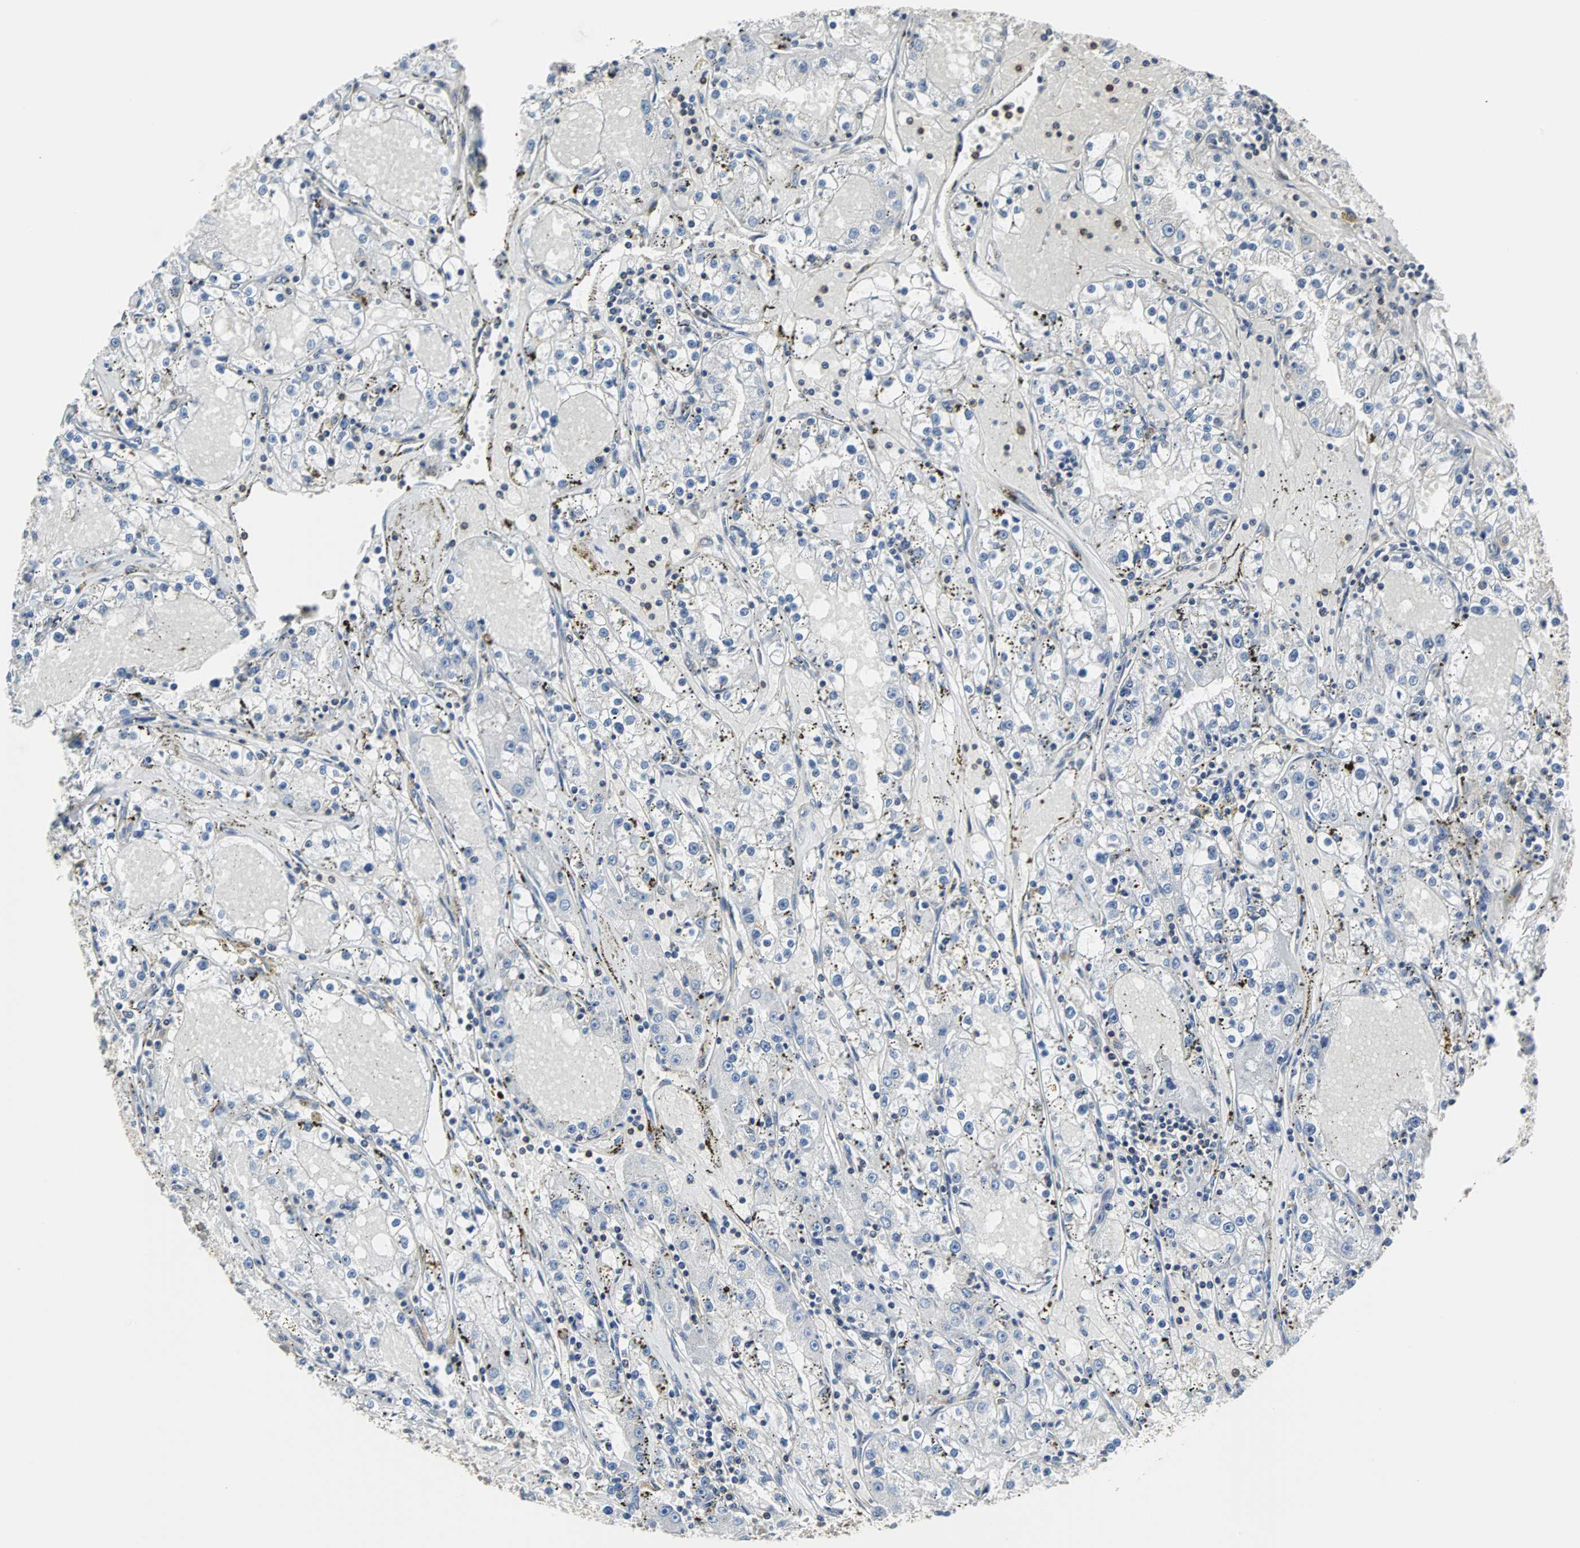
{"staining": {"intensity": "negative", "quantity": "none", "location": "none"}, "tissue": "renal cancer", "cell_type": "Tumor cells", "image_type": "cancer", "snomed": [{"axis": "morphology", "description": "Adenocarcinoma, NOS"}, {"axis": "topography", "description": "Kidney"}], "caption": "Renal cancer (adenocarcinoma) stained for a protein using IHC demonstrates no positivity tumor cells.", "gene": "TSC22D4", "patient": {"sex": "male", "age": 56}}